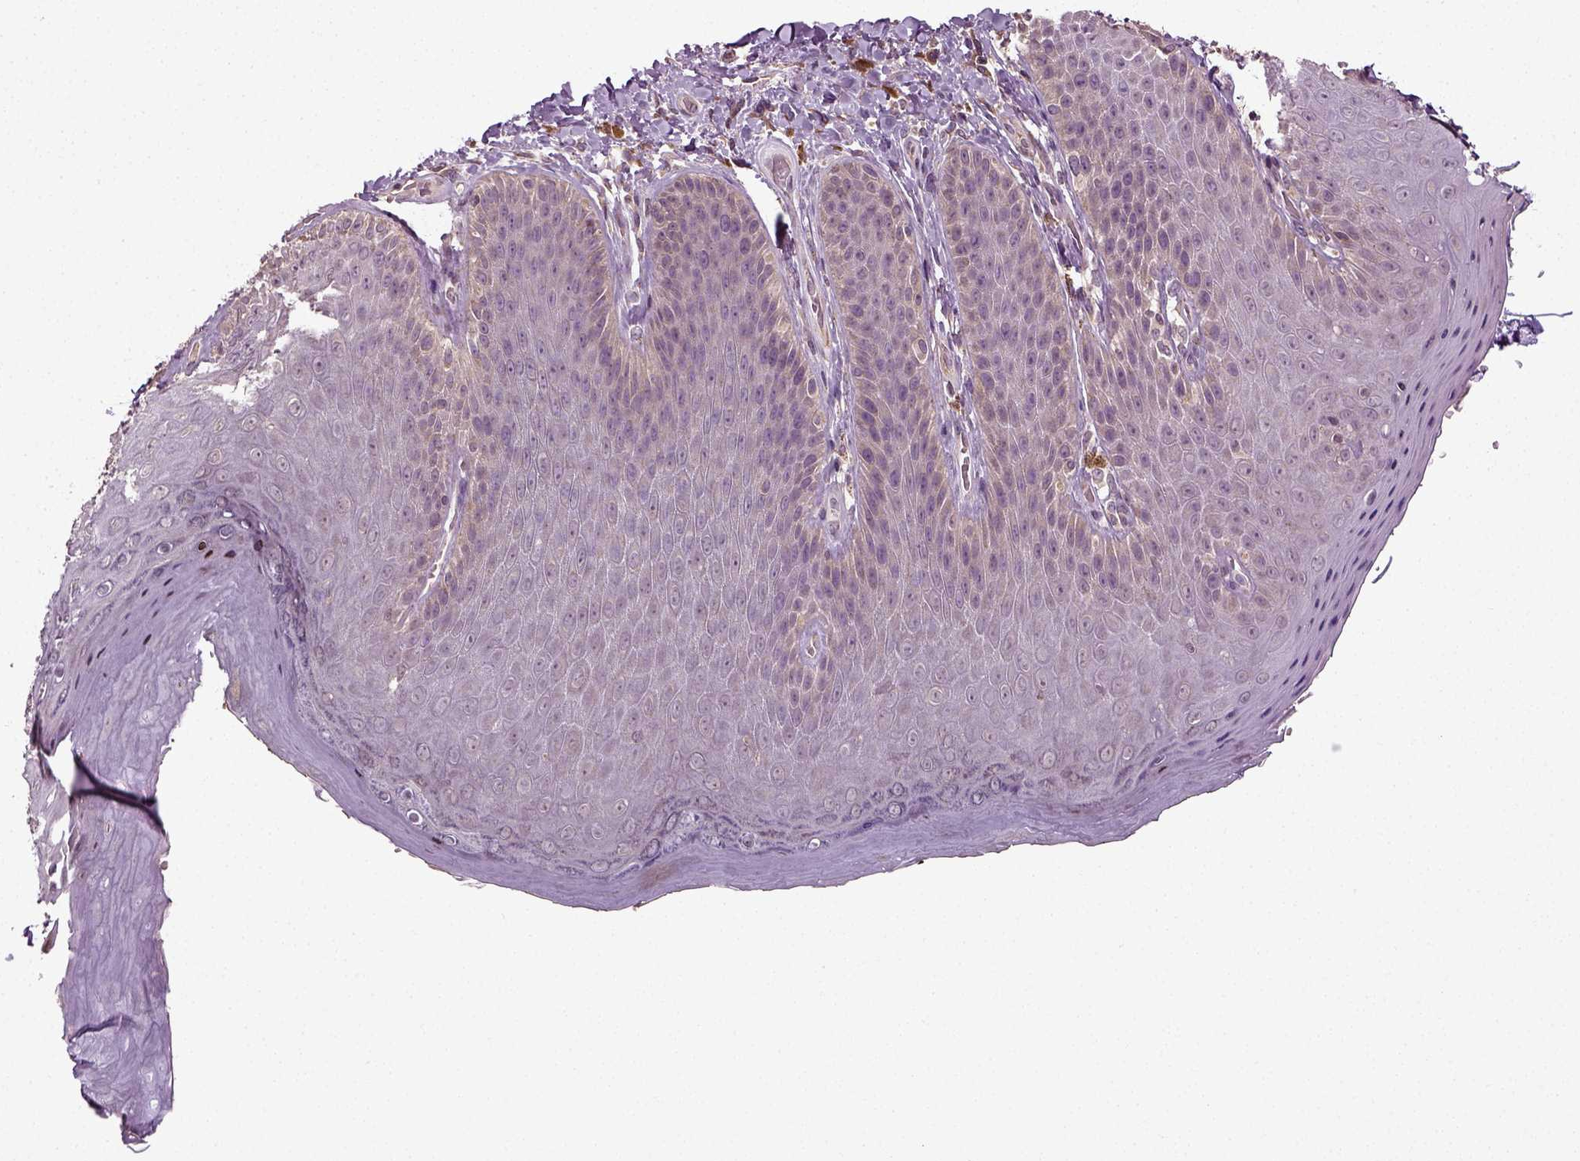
{"staining": {"intensity": "negative", "quantity": "none", "location": "none"}, "tissue": "skin", "cell_type": "Epidermal cells", "image_type": "normal", "snomed": [{"axis": "morphology", "description": "Normal tissue, NOS"}, {"axis": "topography", "description": "Anal"}], "caption": "Photomicrograph shows no significant protein staining in epidermal cells of unremarkable skin. Brightfield microscopy of immunohistochemistry stained with DAB (brown) and hematoxylin (blue), captured at high magnification.", "gene": "ERV3", "patient": {"sex": "male", "age": 53}}